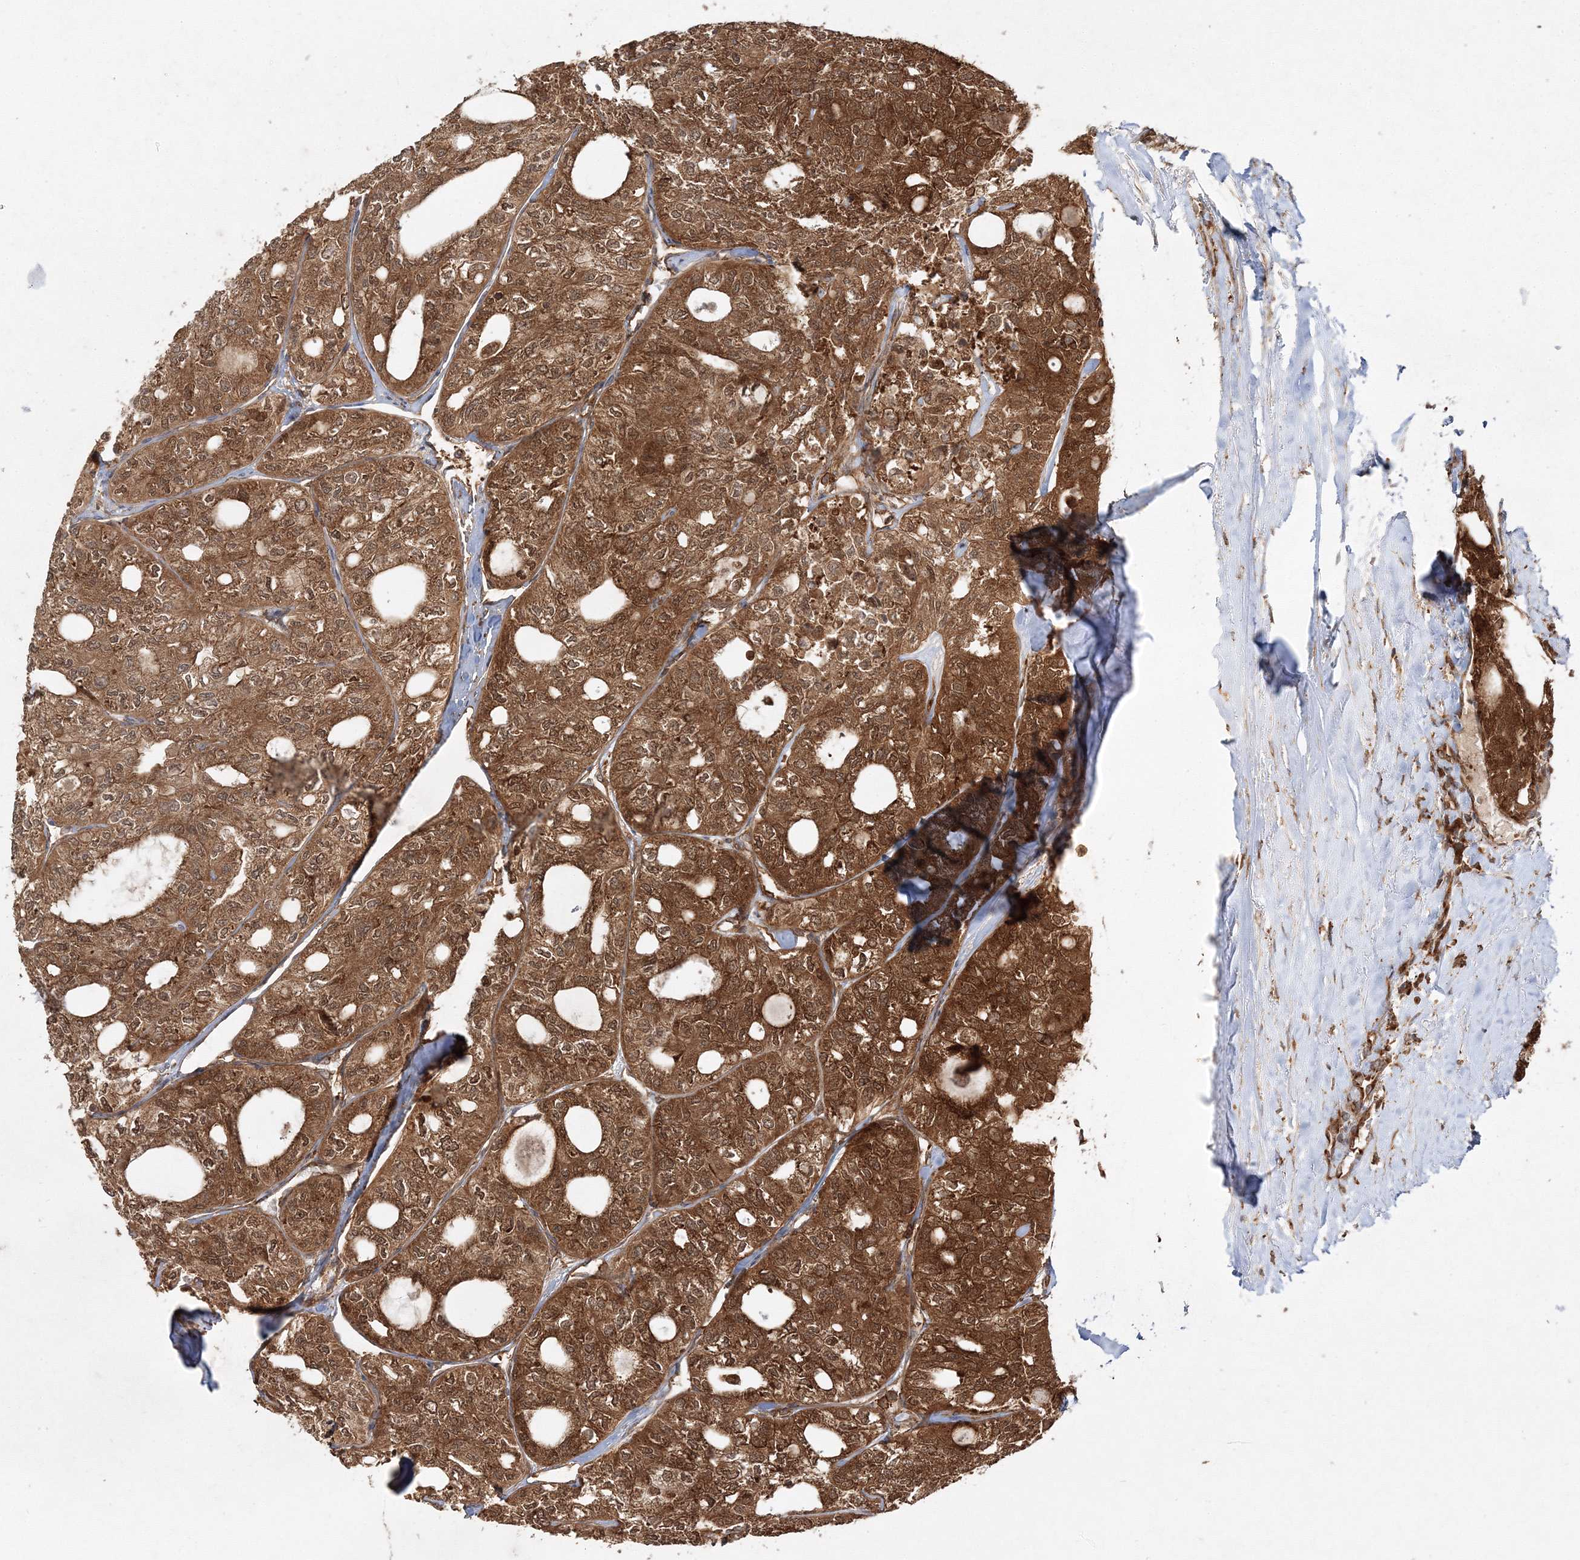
{"staining": {"intensity": "strong", "quantity": ">75%", "location": "cytoplasmic/membranous"}, "tissue": "thyroid cancer", "cell_type": "Tumor cells", "image_type": "cancer", "snomed": [{"axis": "morphology", "description": "Follicular adenoma carcinoma, NOS"}, {"axis": "topography", "description": "Thyroid gland"}], "caption": "IHC photomicrograph of neoplastic tissue: thyroid follicular adenoma carcinoma stained using immunohistochemistry displays high levels of strong protein expression localized specifically in the cytoplasmic/membranous of tumor cells, appearing as a cytoplasmic/membranous brown color.", "gene": "WDR37", "patient": {"sex": "male", "age": 75}}